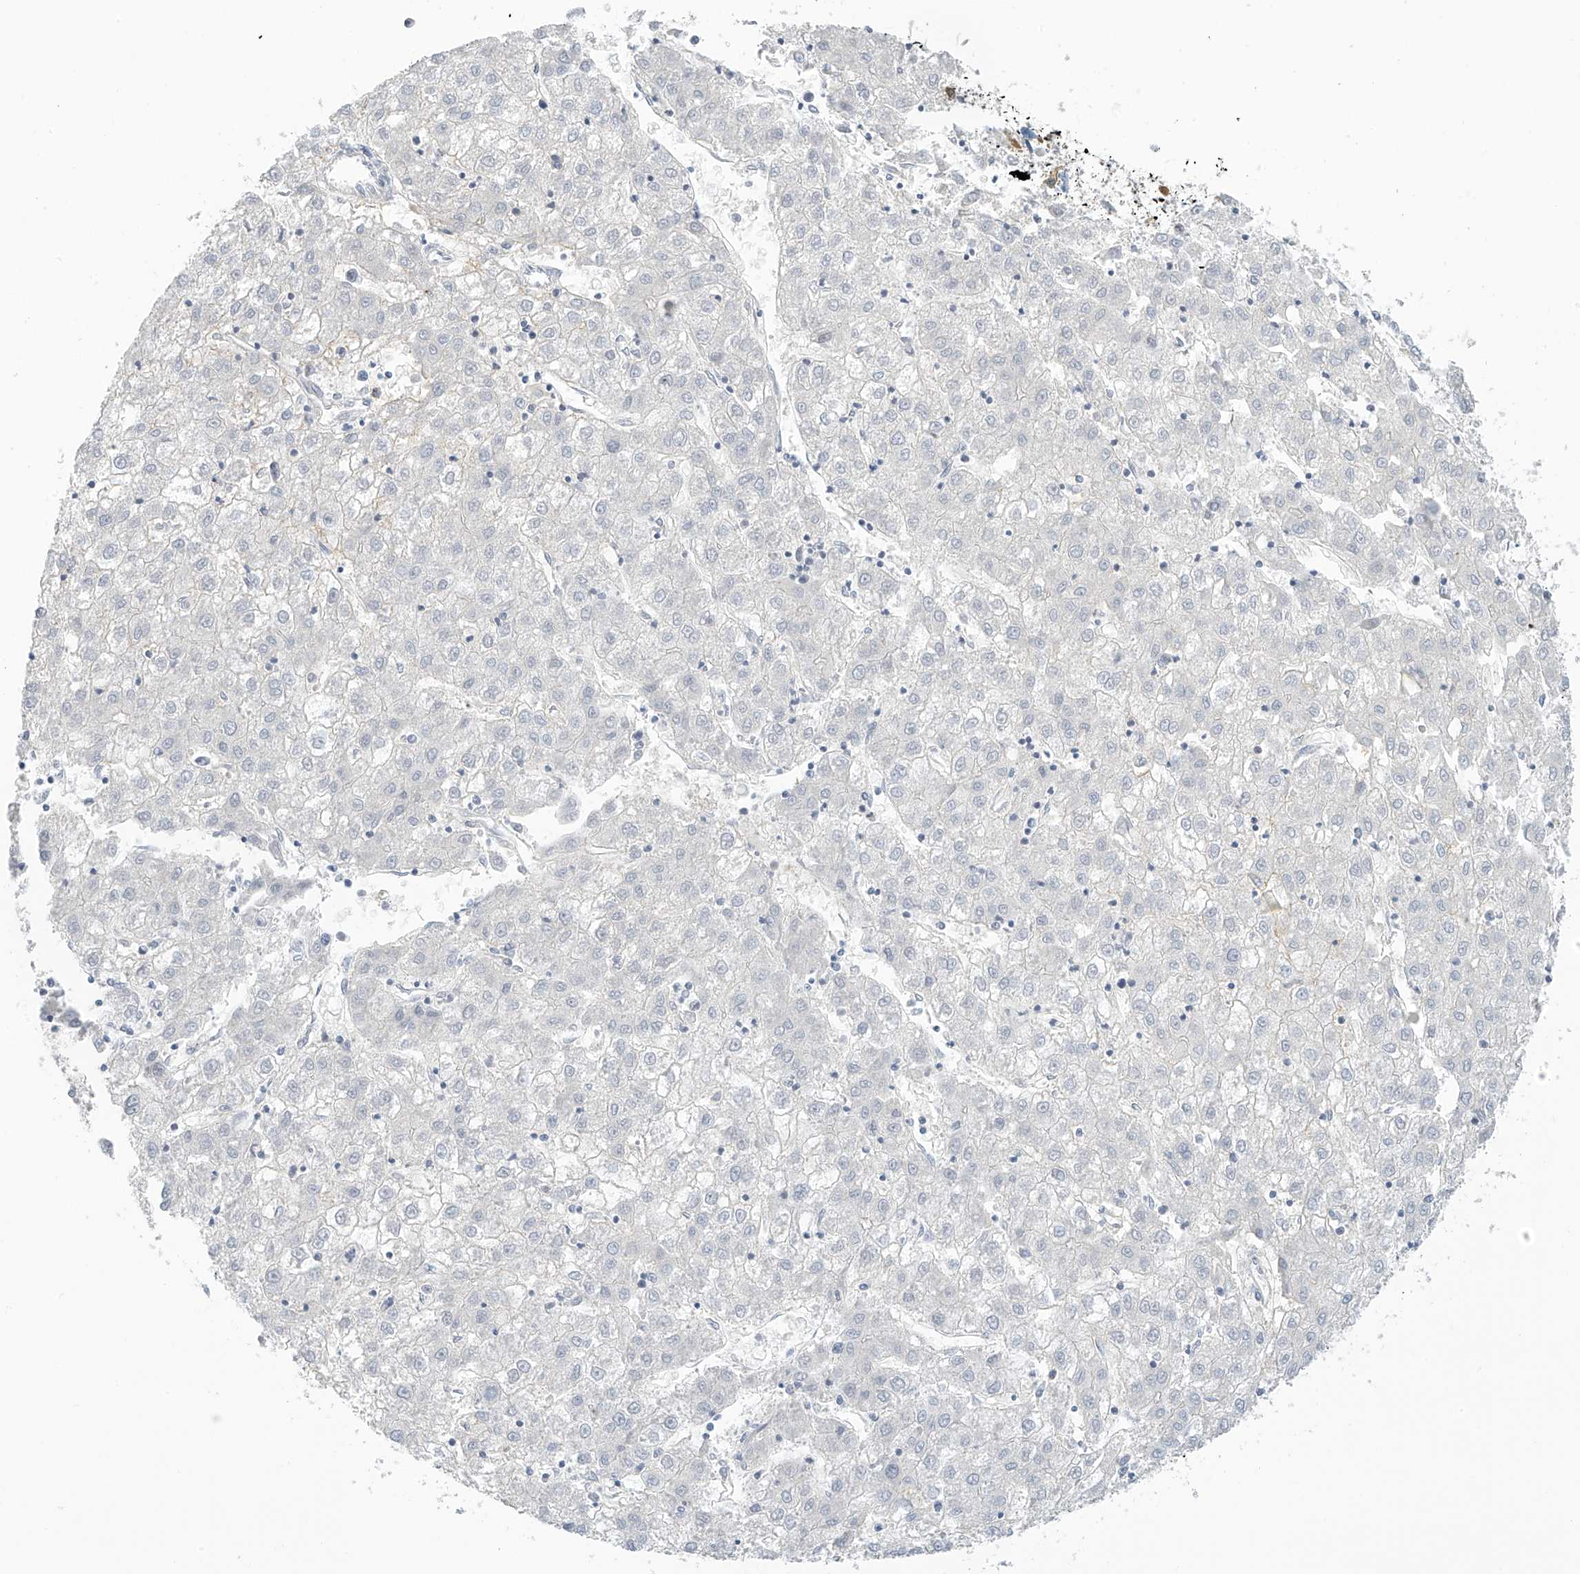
{"staining": {"intensity": "negative", "quantity": "none", "location": "none"}, "tissue": "liver cancer", "cell_type": "Tumor cells", "image_type": "cancer", "snomed": [{"axis": "morphology", "description": "Carcinoma, Hepatocellular, NOS"}, {"axis": "topography", "description": "Liver"}], "caption": "The immunohistochemistry (IHC) micrograph has no significant positivity in tumor cells of liver hepatocellular carcinoma tissue. The staining is performed using DAB brown chromogen with nuclei counter-stained in using hematoxylin.", "gene": "SLC6A12", "patient": {"sex": "male", "age": 72}}